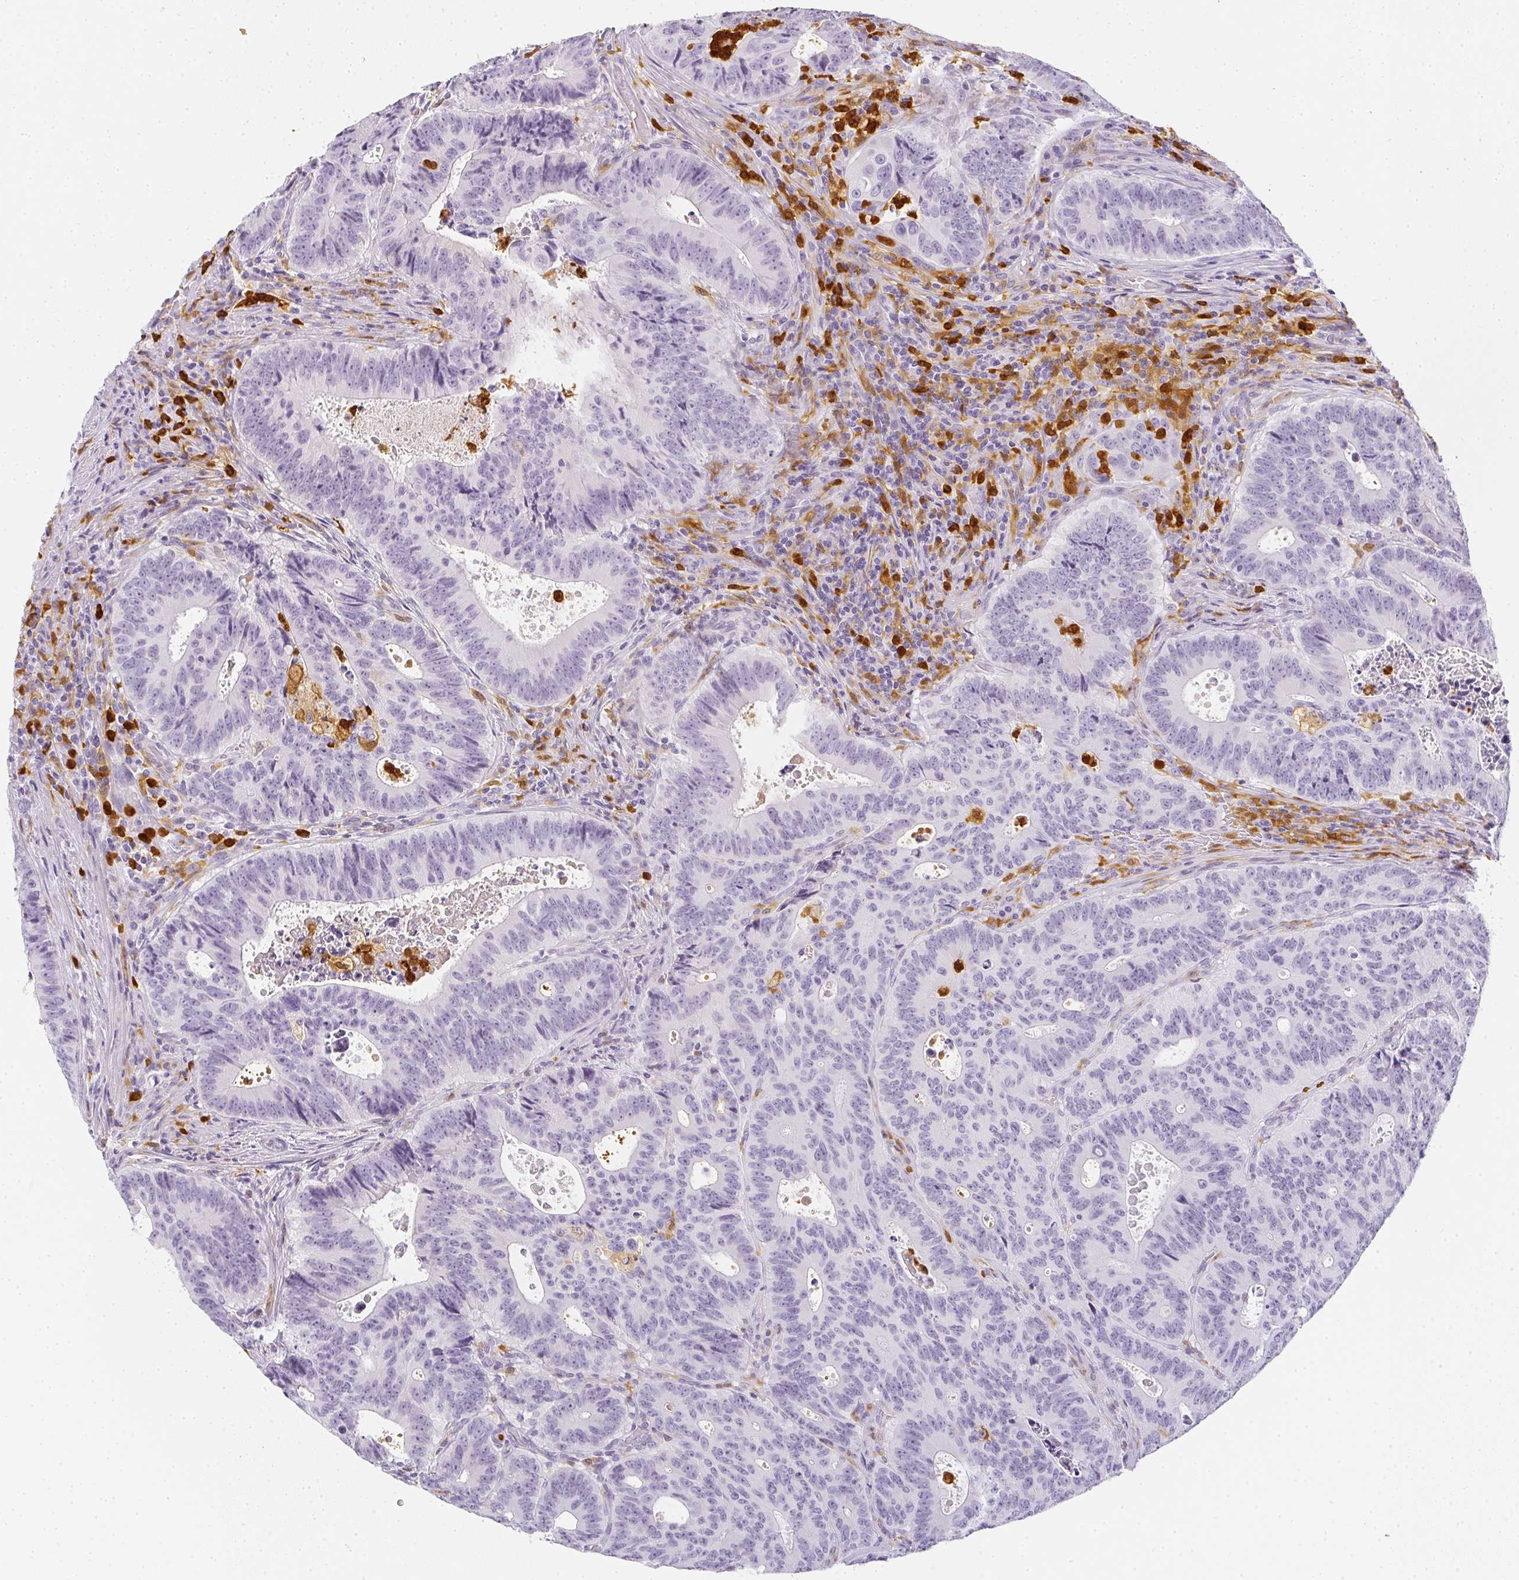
{"staining": {"intensity": "negative", "quantity": "none", "location": "none"}, "tissue": "colorectal cancer", "cell_type": "Tumor cells", "image_type": "cancer", "snomed": [{"axis": "morphology", "description": "Adenocarcinoma, NOS"}, {"axis": "topography", "description": "Colon"}], "caption": "A high-resolution photomicrograph shows immunohistochemistry (IHC) staining of adenocarcinoma (colorectal), which demonstrates no significant positivity in tumor cells.", "gene": "HK3", "patient": {"sex": "male", "age": 62}}